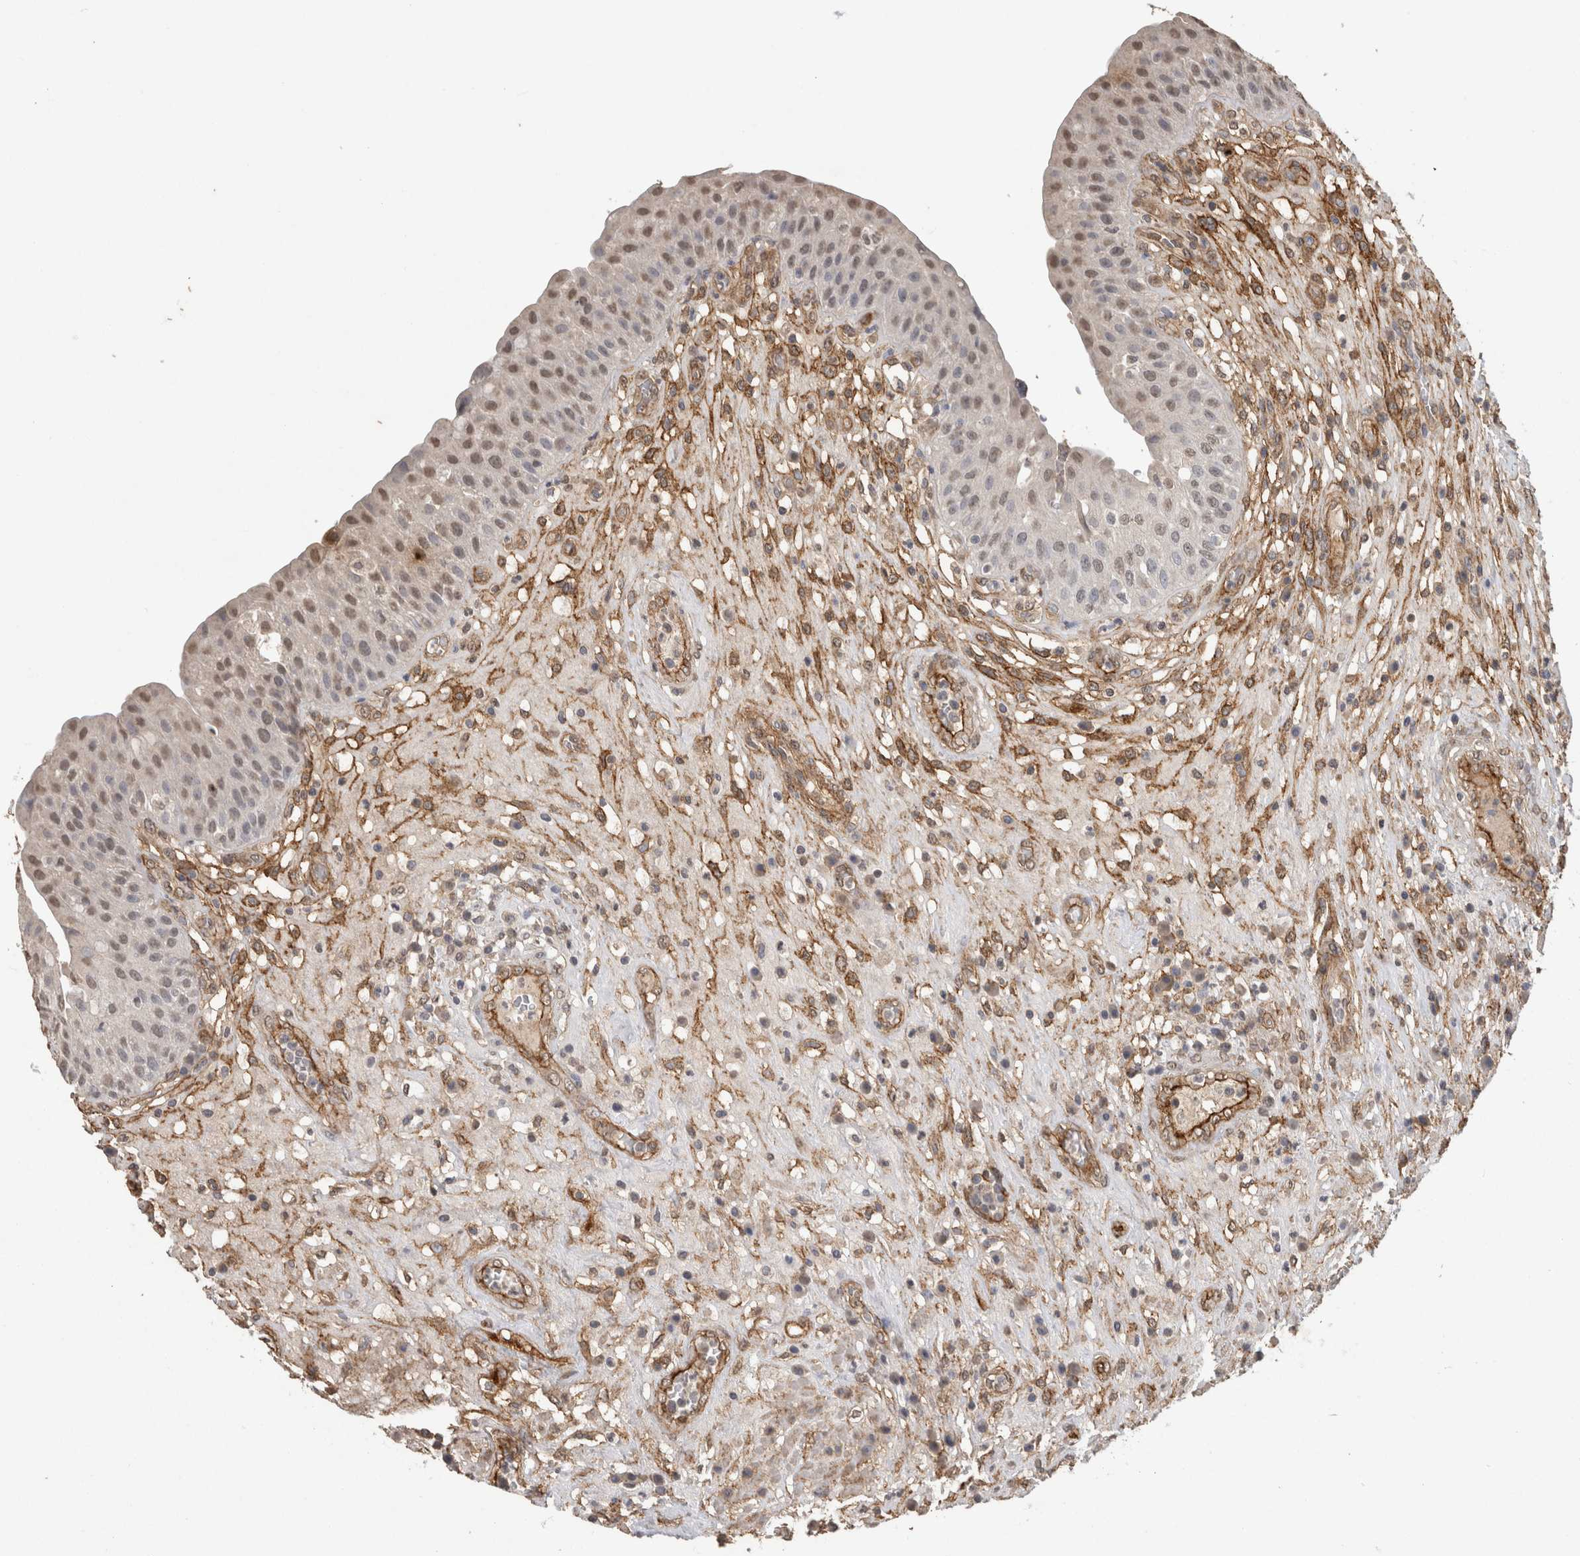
{"staining": {"intensity": "weak", "quantity": "25%-75%", "location": "cytoplasmic/membranous,nuclear"}, "tissue": "urinary bladder", "cell_type": "Urothelial cells", "image_type": "normal", "snomed": [{"axis": "morphology", "description": "Normal tissue, NOS"}, {"axis": "topography", "description": "Urinary bladder"}], "caption": "The immunohistochemical stain shows weak cytoplasmic/membranous,nuclear staining in urothelial cells of benign urinary bladder.", "gene": "RECK", "patient": {"sex": "female", "age": 62}}